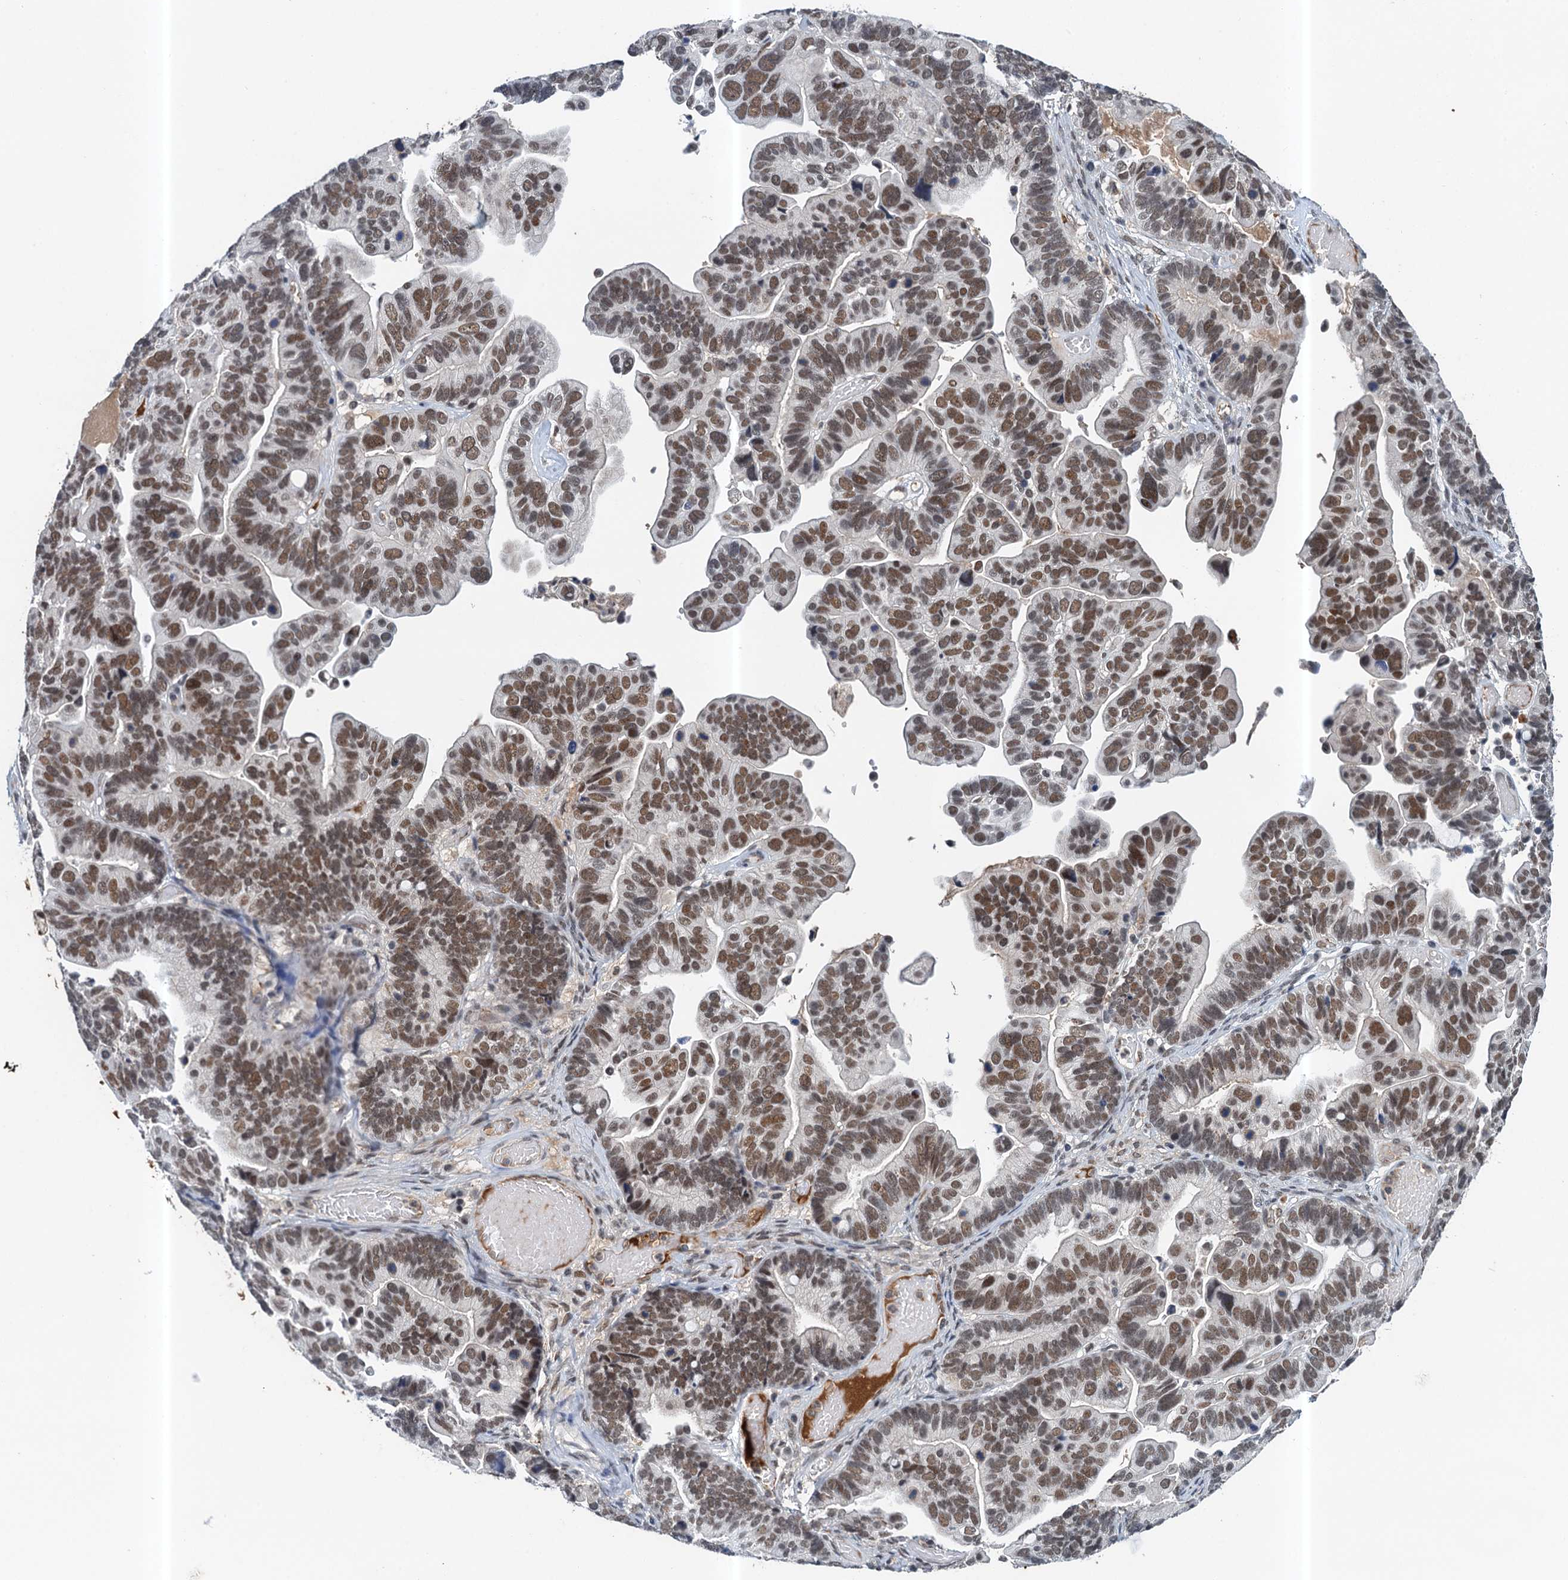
{"staining": {"intensity": "moderate", "quantity": ">75%", "location": "nuclear"}, "tissue": "ovarian cancer", "cell_type": "Tumor cells", "image_type": "cancer", "snomed": [{"axis": "morphology", "description": "Cystadenocarcinoma, serous, NOS"}, {"axis": "topography", "description": "Ovary"}], "caption": "Immunohistochemical staining of human serous cystadenocarcinoma (ovarian) exhibits moderate nuclear protein expression in approximately >75% of tumor cells. (DAB (3,3'-diaminobenzidine) = brown stain, brightfield microscopy at high magnification).", "gene": "CSTF3", "patient": {"sex": "female", "age": 56}}